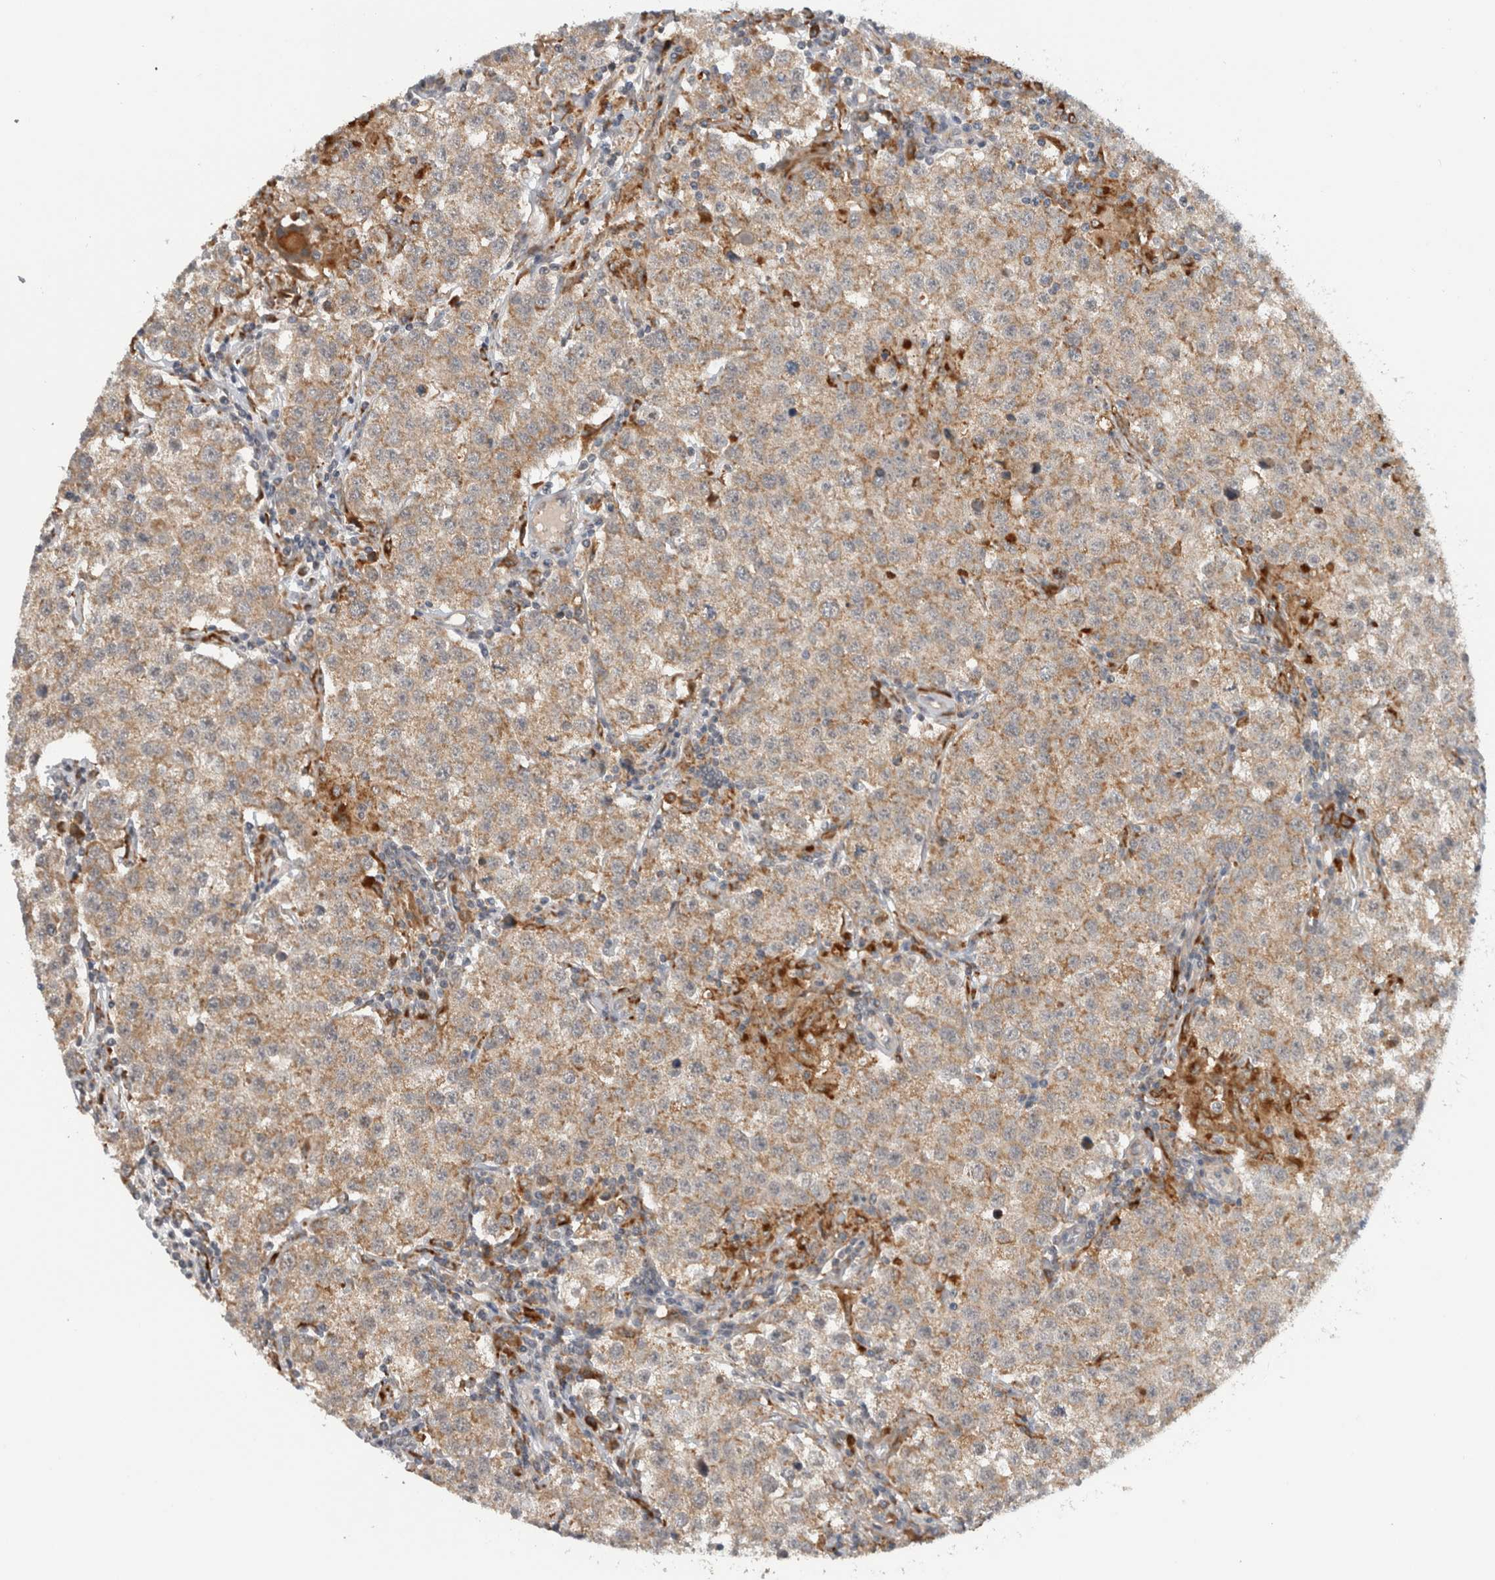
{"staining": {"intensity": "weak", "quantity": ">75%", "location": "cytoplasmic/membranous"}, "tissue": "testis cancer", "cell_type": "Tumor cells", "image_type": "cancer", "snomed": [{"axis": "morphology", "description": "Seminoma, NOS"}, {"axis": "morphology", "description": "Carcinoma, Embryonal, NOS"}, {"axis": "topography", "description": "Testis"}], "caption": "This micrograph displays immunohistochemistry staining of testis cancer (seminoma), with low weak cytoplasmic/membranous expression in approximately >75% of tumor cells.", "gene": "ADGRL3", "patient": {"sex": "male", "age": 43}}